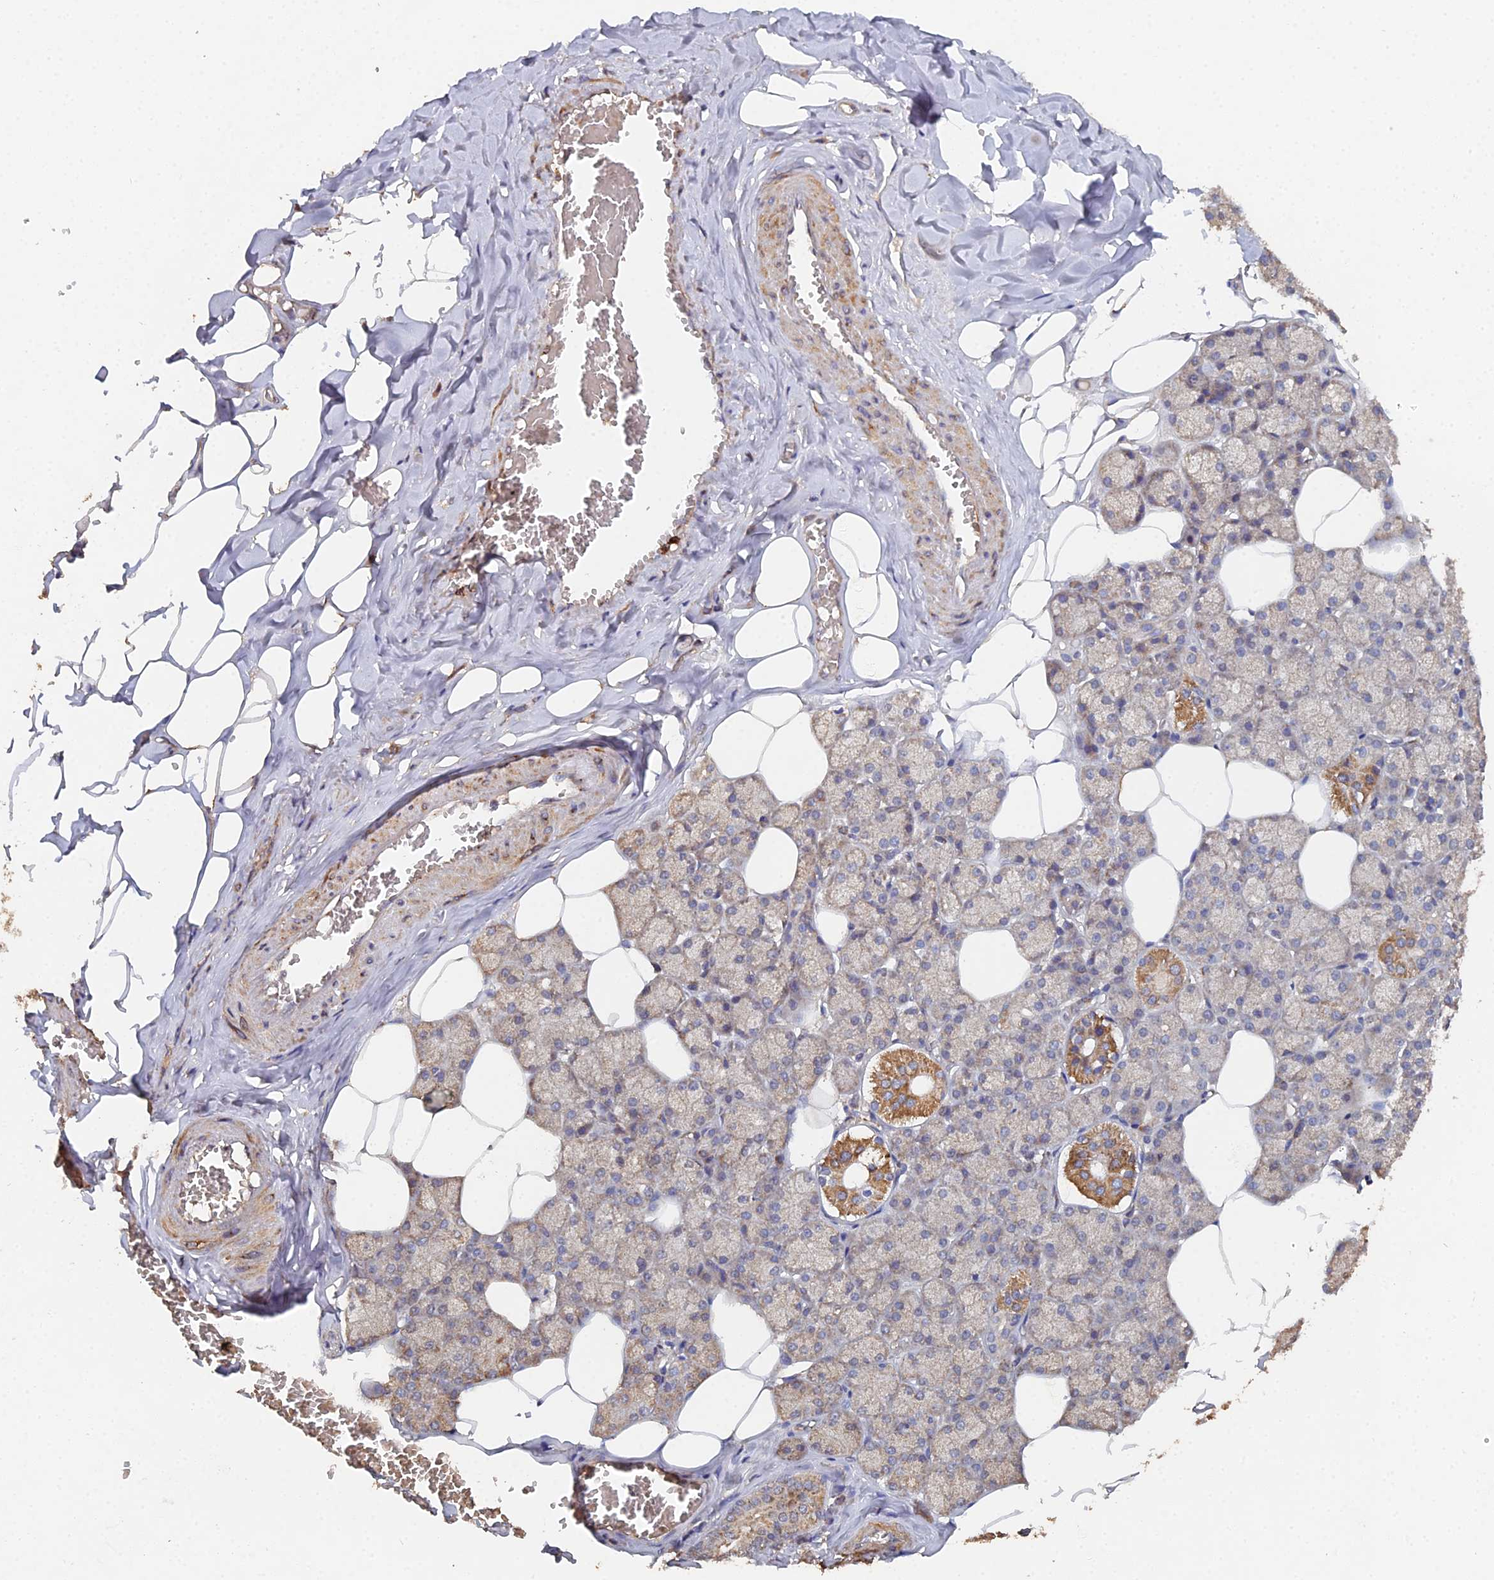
{"staining": {"intensity": "moderate", "quantity": "25%-75%", "location": "cytoplasmic/membranous"}, "tissue": "salivary gland", "cell_type": "Glandular cells", "image_type": "normal", "snomed": [{"axis": "morphology", "description": "Normal tissue, NOS"}, {"axis": "topography", "description": "Salivary gland"}], "caption": "Salivary gland stained with IHC displays moderate cytoplasmic/membranous expression in approximately 25%-75% of glandular cells. Nuclei are stained in blue.", "gene": "SPANXN4", "patient": {"sex": "male", "age": 62}}